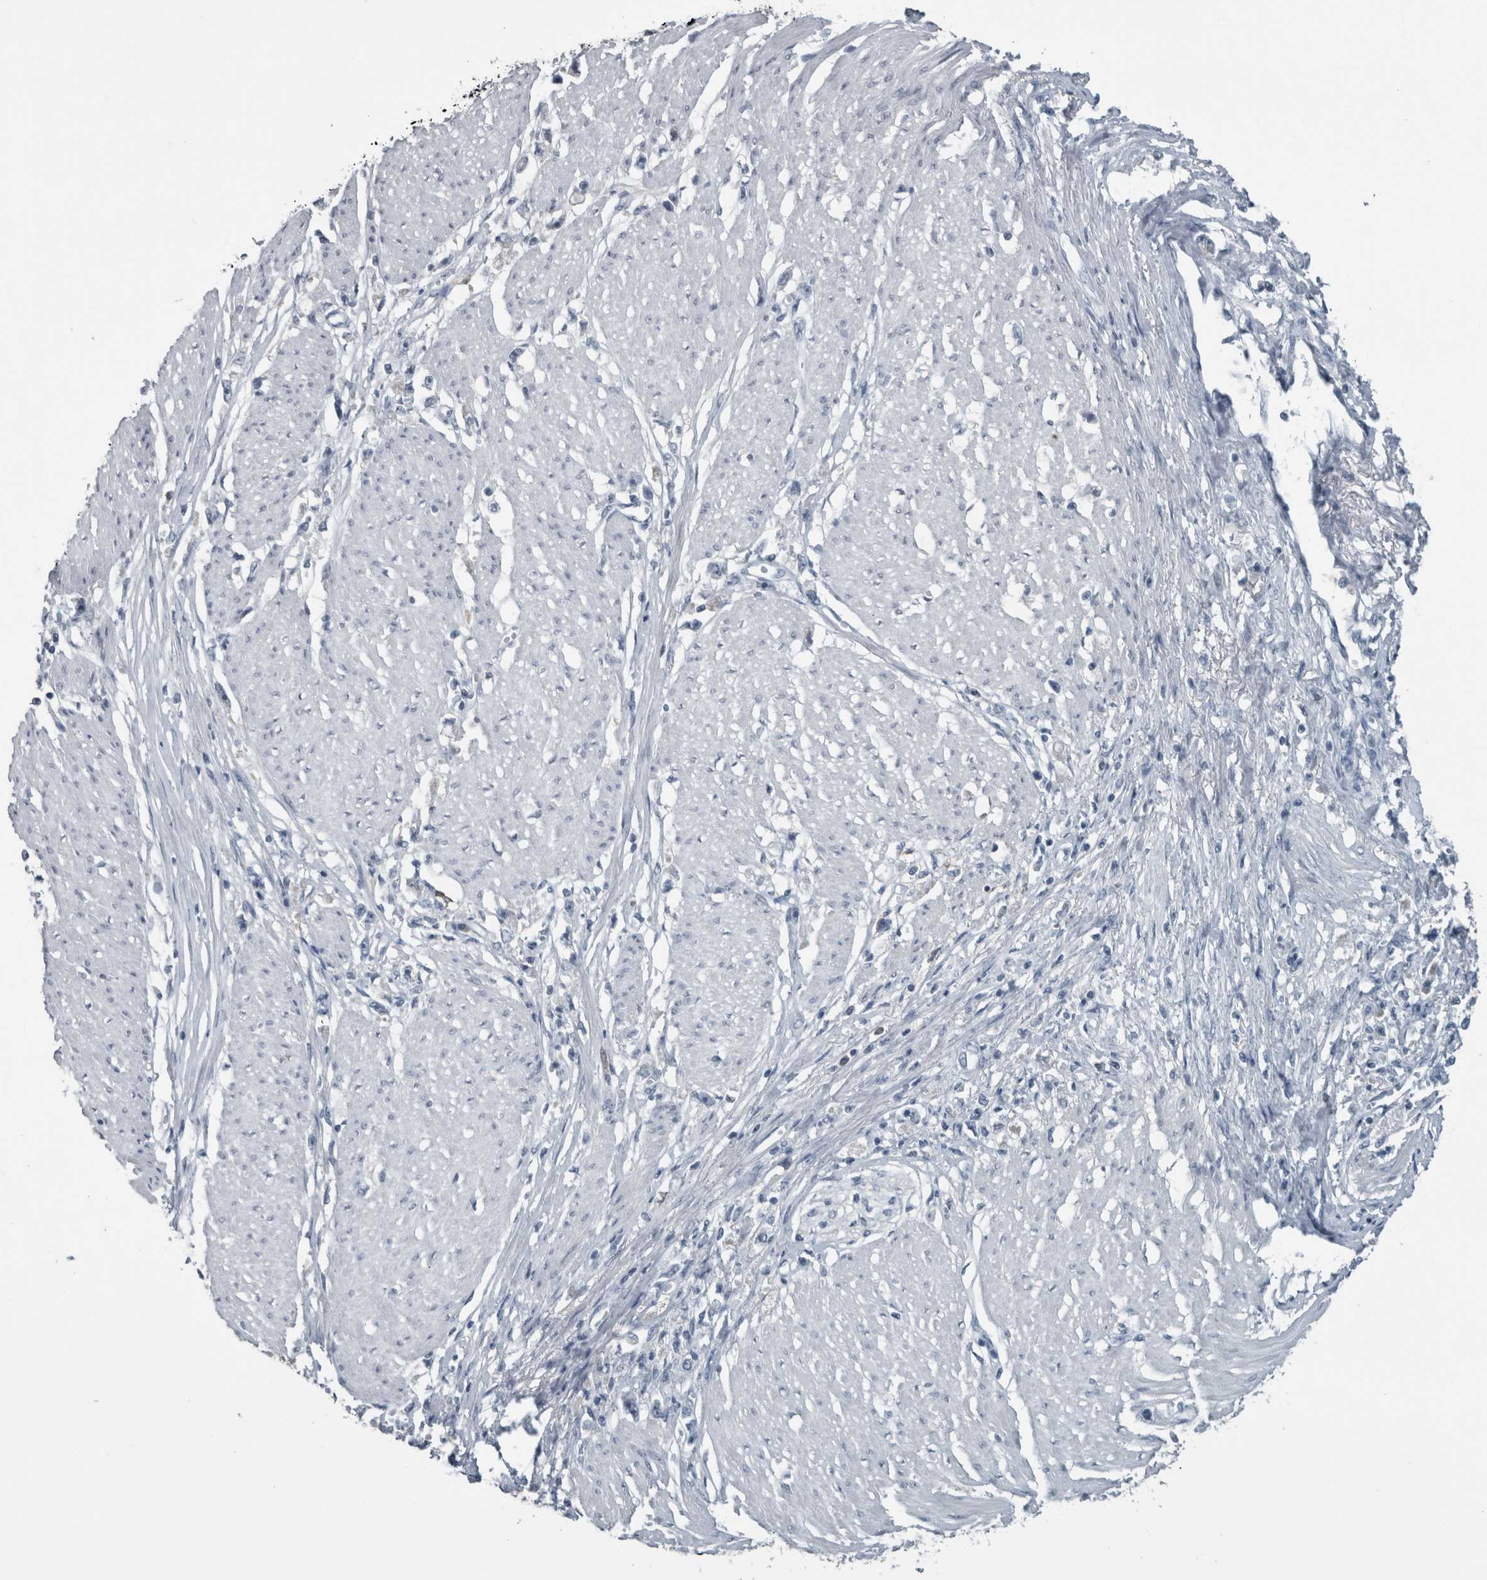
{"staining": {"intensity": "negative", "quantity": "none", "location": "none"}, "tissue": "stomach cancer", "cell_type": "Tumor cells", "image_type": "cancer", "snomed": [{"axis": "morphology", "description": "Adenocarcinoma, NOS"}, {"axis": "topography", "description": "Stomach"}], "caption": "Immunohistochemistry (IHC) of human adenocarcinoma (stomach) exhibits no staining in tumor cells.", "gene": "ACSF2", "patient": {"sex": "female", "age": 59}}